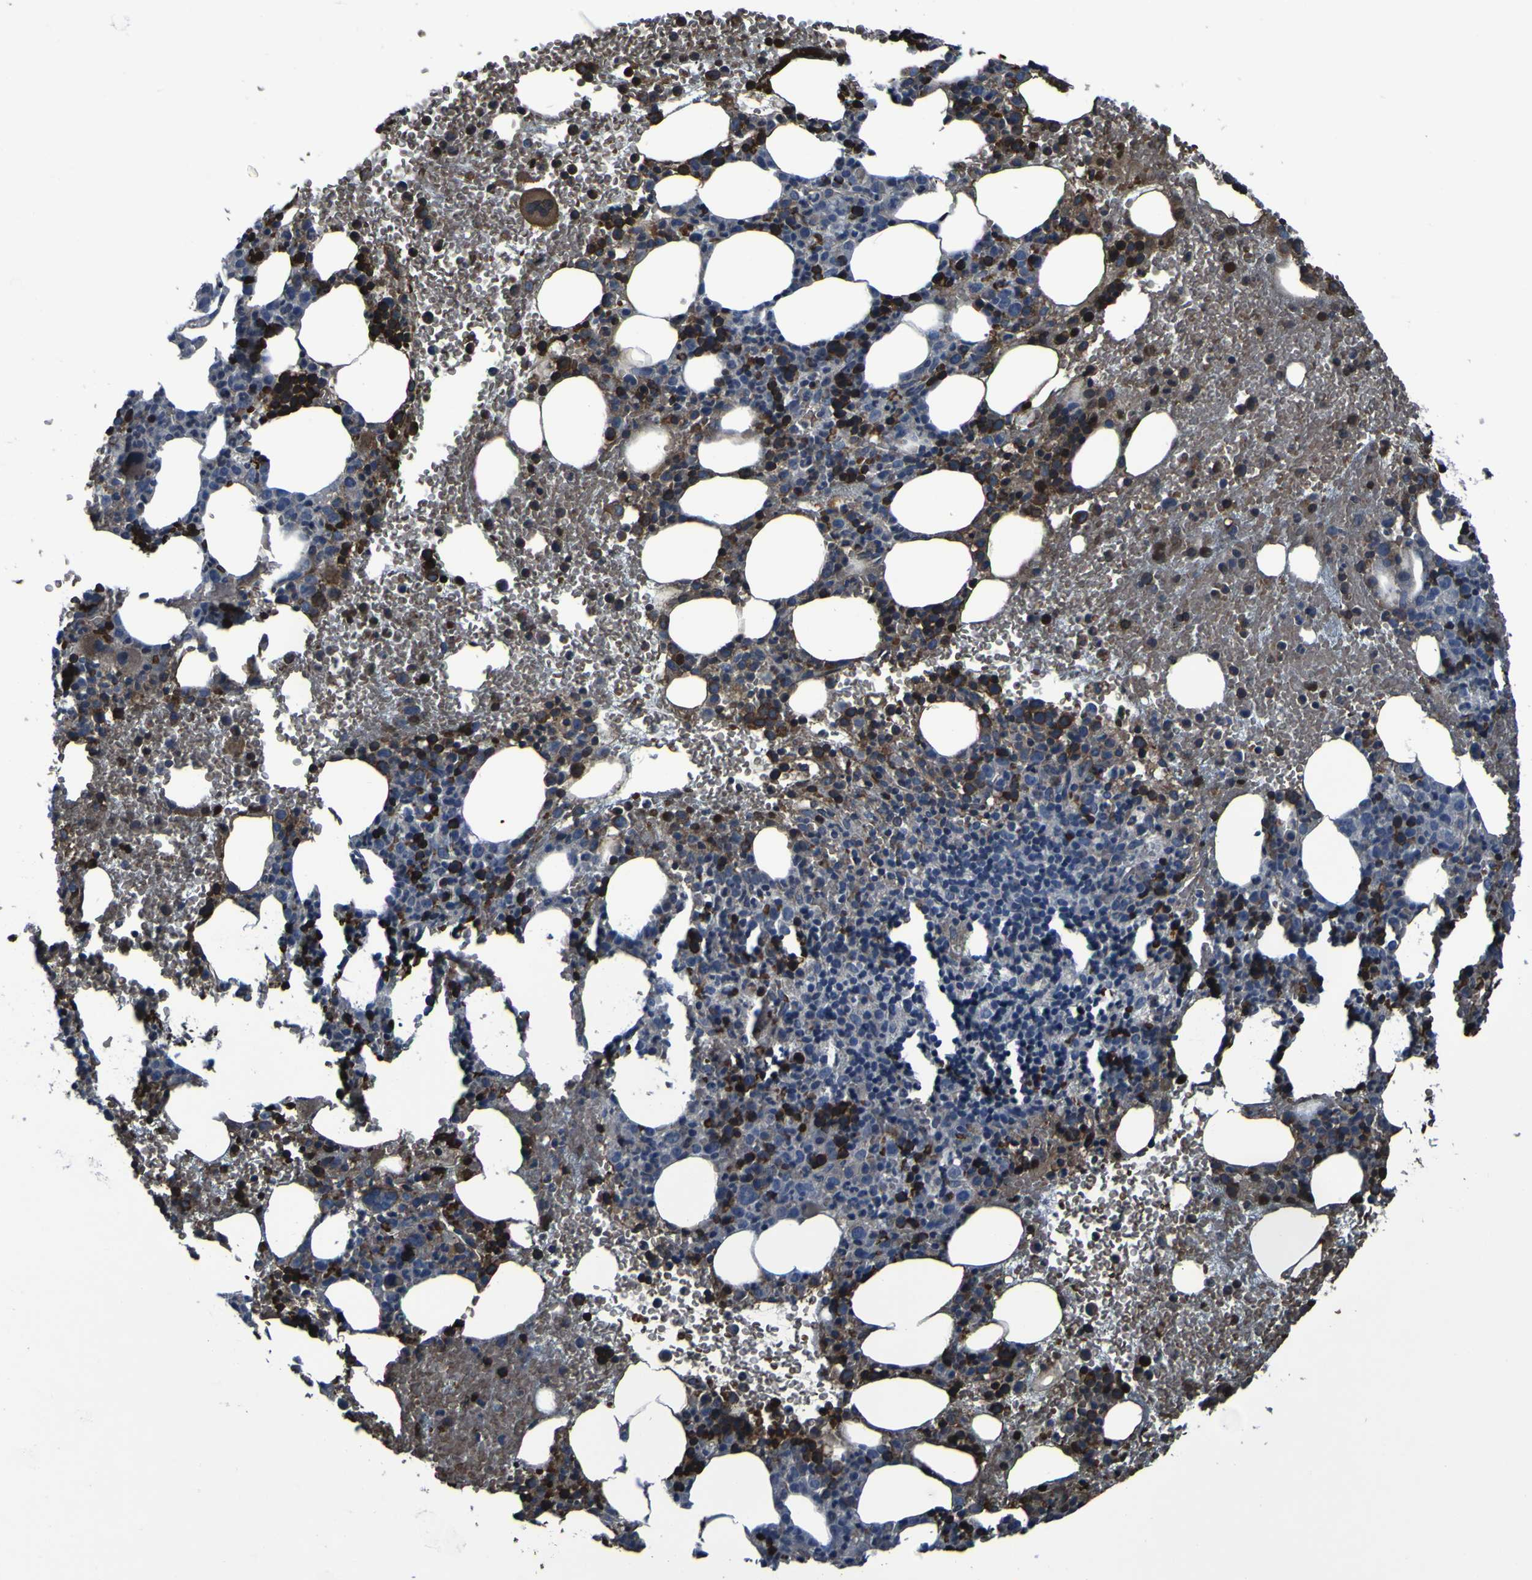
{"staining": {"intensity": "strong", "quantity": "<25%", "location": "cytoplasmic/membranous"}, "tissue": "bone marrow", "cell_type": "Hematopoietic cells", "image_type": "normal", "snomed": [{"axis": "morphology", "description": "Normal tissue, NOS"}, {"axis": "morphology", "description": "Inflammation, NOS"}, {"axis": "topography", "description": "Bone marrow"}], "caption": "DAB immunohistochemical staining of normal human bone marrow shows strong cytoplasmic/membranous protein staining in about <25% of hematopoietic cells.", "gene": "GRAMD1A", "patient": {"sex": "female", "age": 54}}